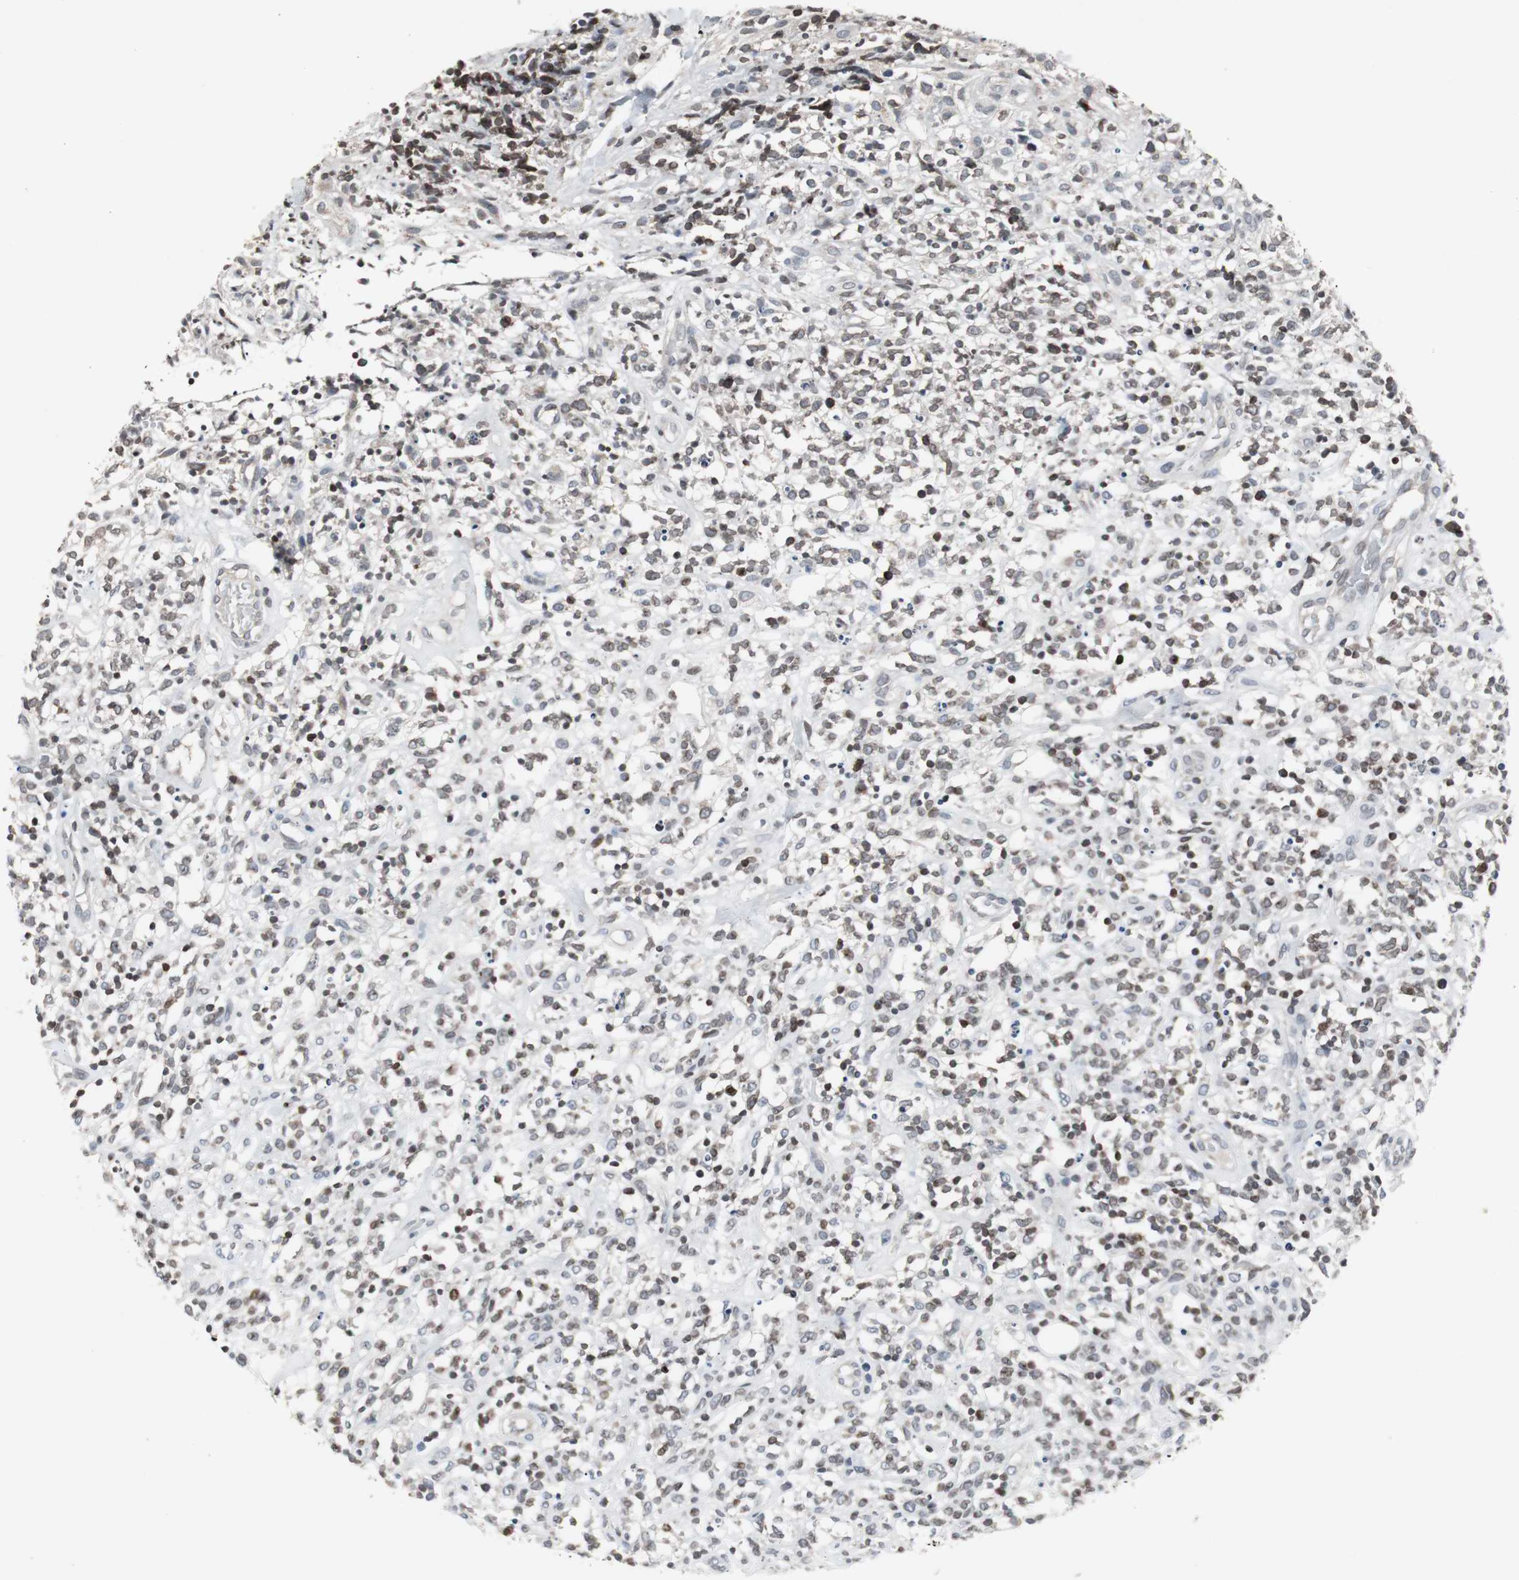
{"staining": {"intensity": "moderate", "quantity": "25%-75%", "location": "cytoplasmic/membranous"}, "tissue": "lymphoma", "cell_type": "Tumor cells", "image_type": "cancer", "snomed": [{"axis": "morphology", "description": "Malignant lymphoma, non-Hodgkin's type, High grade"}, {"axis": "topography", "description": "Lymph node"}], "caption": "Immunohistochemical staining of lymphoma exhibits medium levels of moderate cytoplasmic/membranous protein positivity in about 25%-75% of tumor cells.", "gene": "ZNF396", "patient": {"sex": "female", "age": 73}}